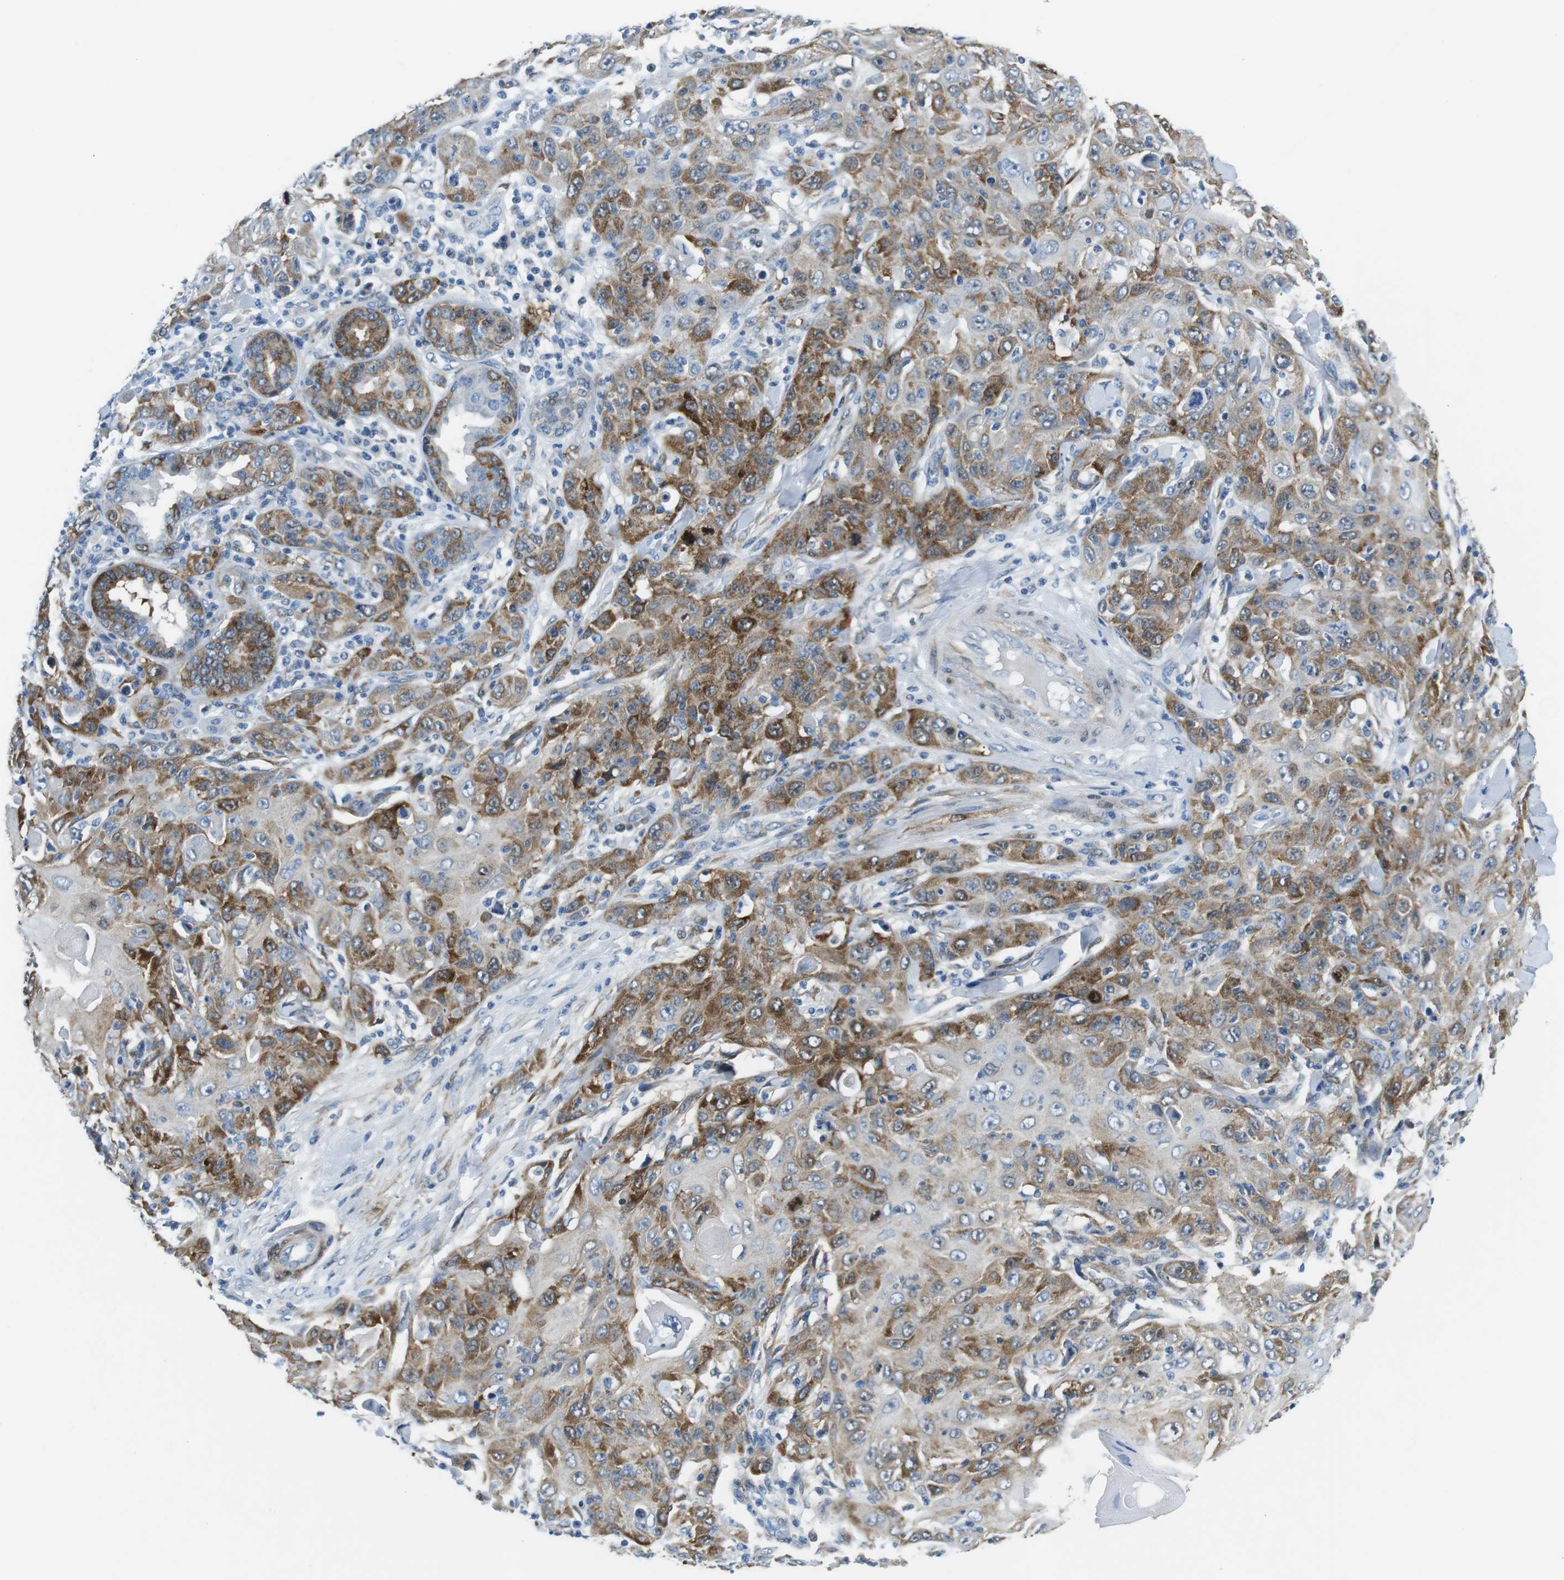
{"staining": {"intensity": "moderate", "quantity": ">75%", "location": "cytoplasmic/membranous"}, "tissue": "skin cancer", "cell_type": "Tumor cells", "image_type": "cancer", "snomed": [{"axis": "morphology", "description": "Squamous cell carcinoma, NOS"}, {"axis": "topography", "description": "Skin"}], "caption": "Moderate cytoplasmic/membranous staining is identified in approximately >75% of tumor cells in skin cancer (squamous cell carcinoma).", "gene": "PHLDA1", "patient": {"sex": "female", "age": 88}}